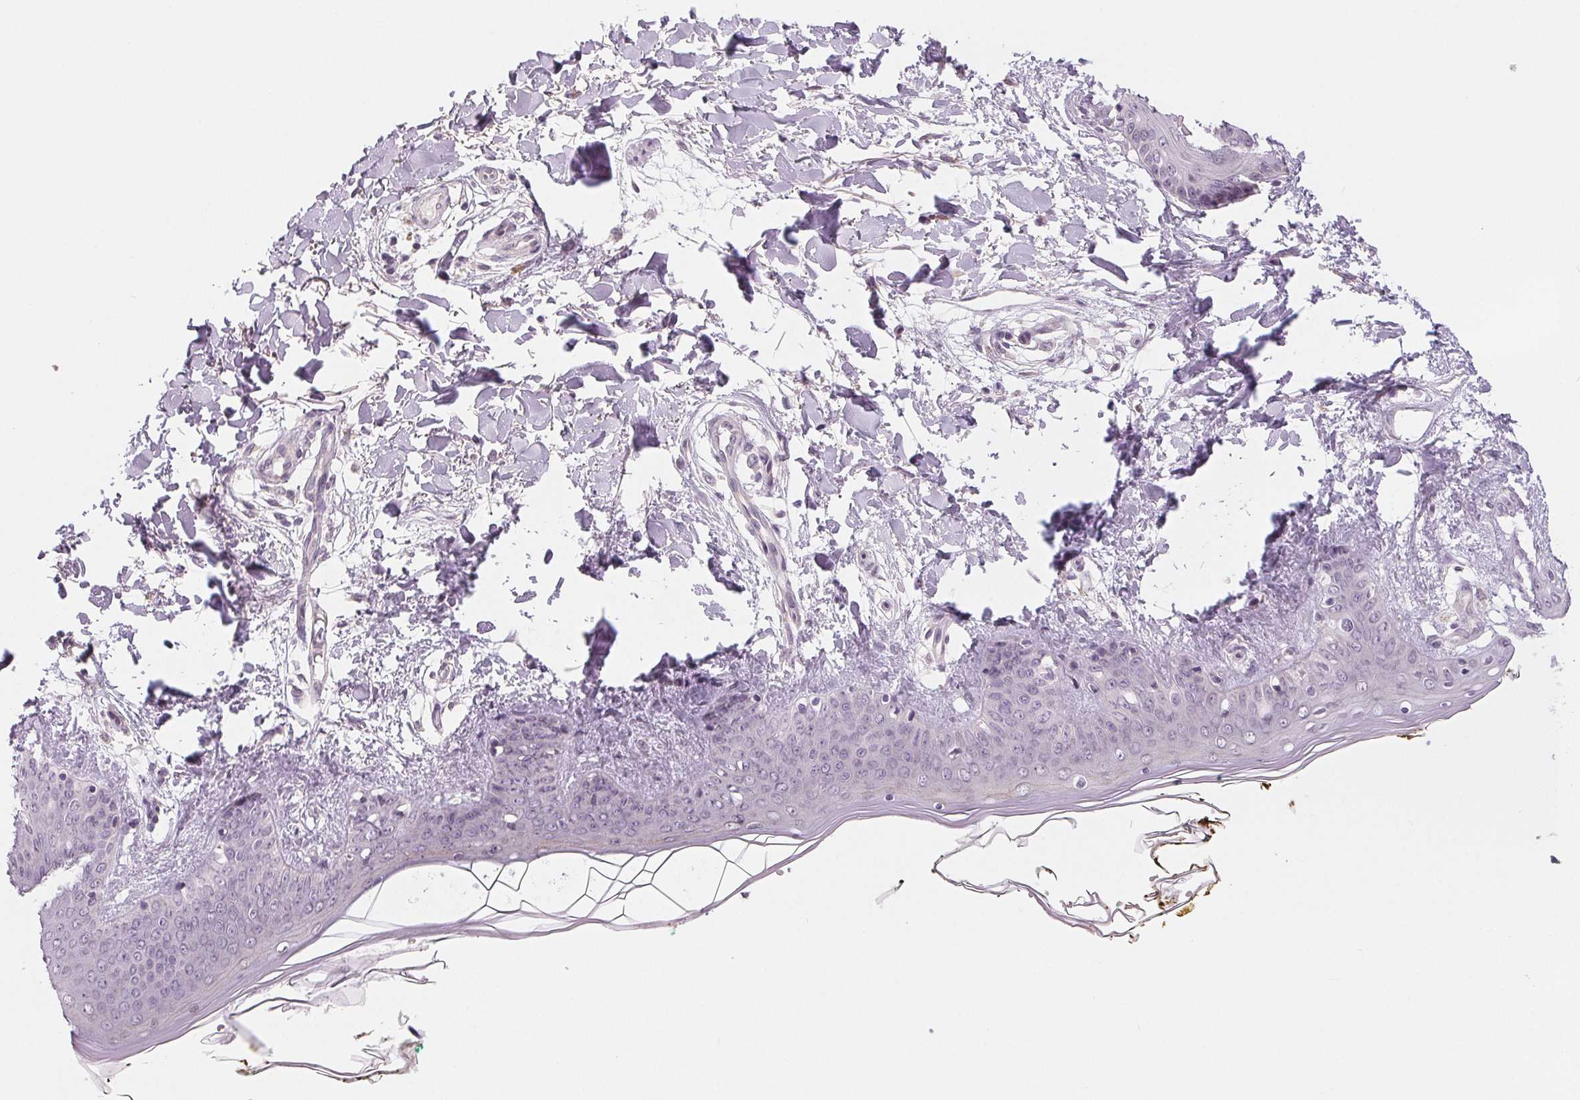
{"staining": {"intensity": "negative", "quantity": "none", "location": "none"}, "tissue": "skin", "cell_type": "Fibroblasts", "image_type": "normal", "snomed": [{"axis": "morphology", "description": "Normal tissue, NOS"}, {"axis": "topography", "description": "Skin"}], "caption": "A high-resolution micrograph shows immunohistochemistry staining of benign skin, which reveals no significant staining in fibroblasts.", "gene": "CFC1B", "patient": {"sex": "female", "age": 34}}